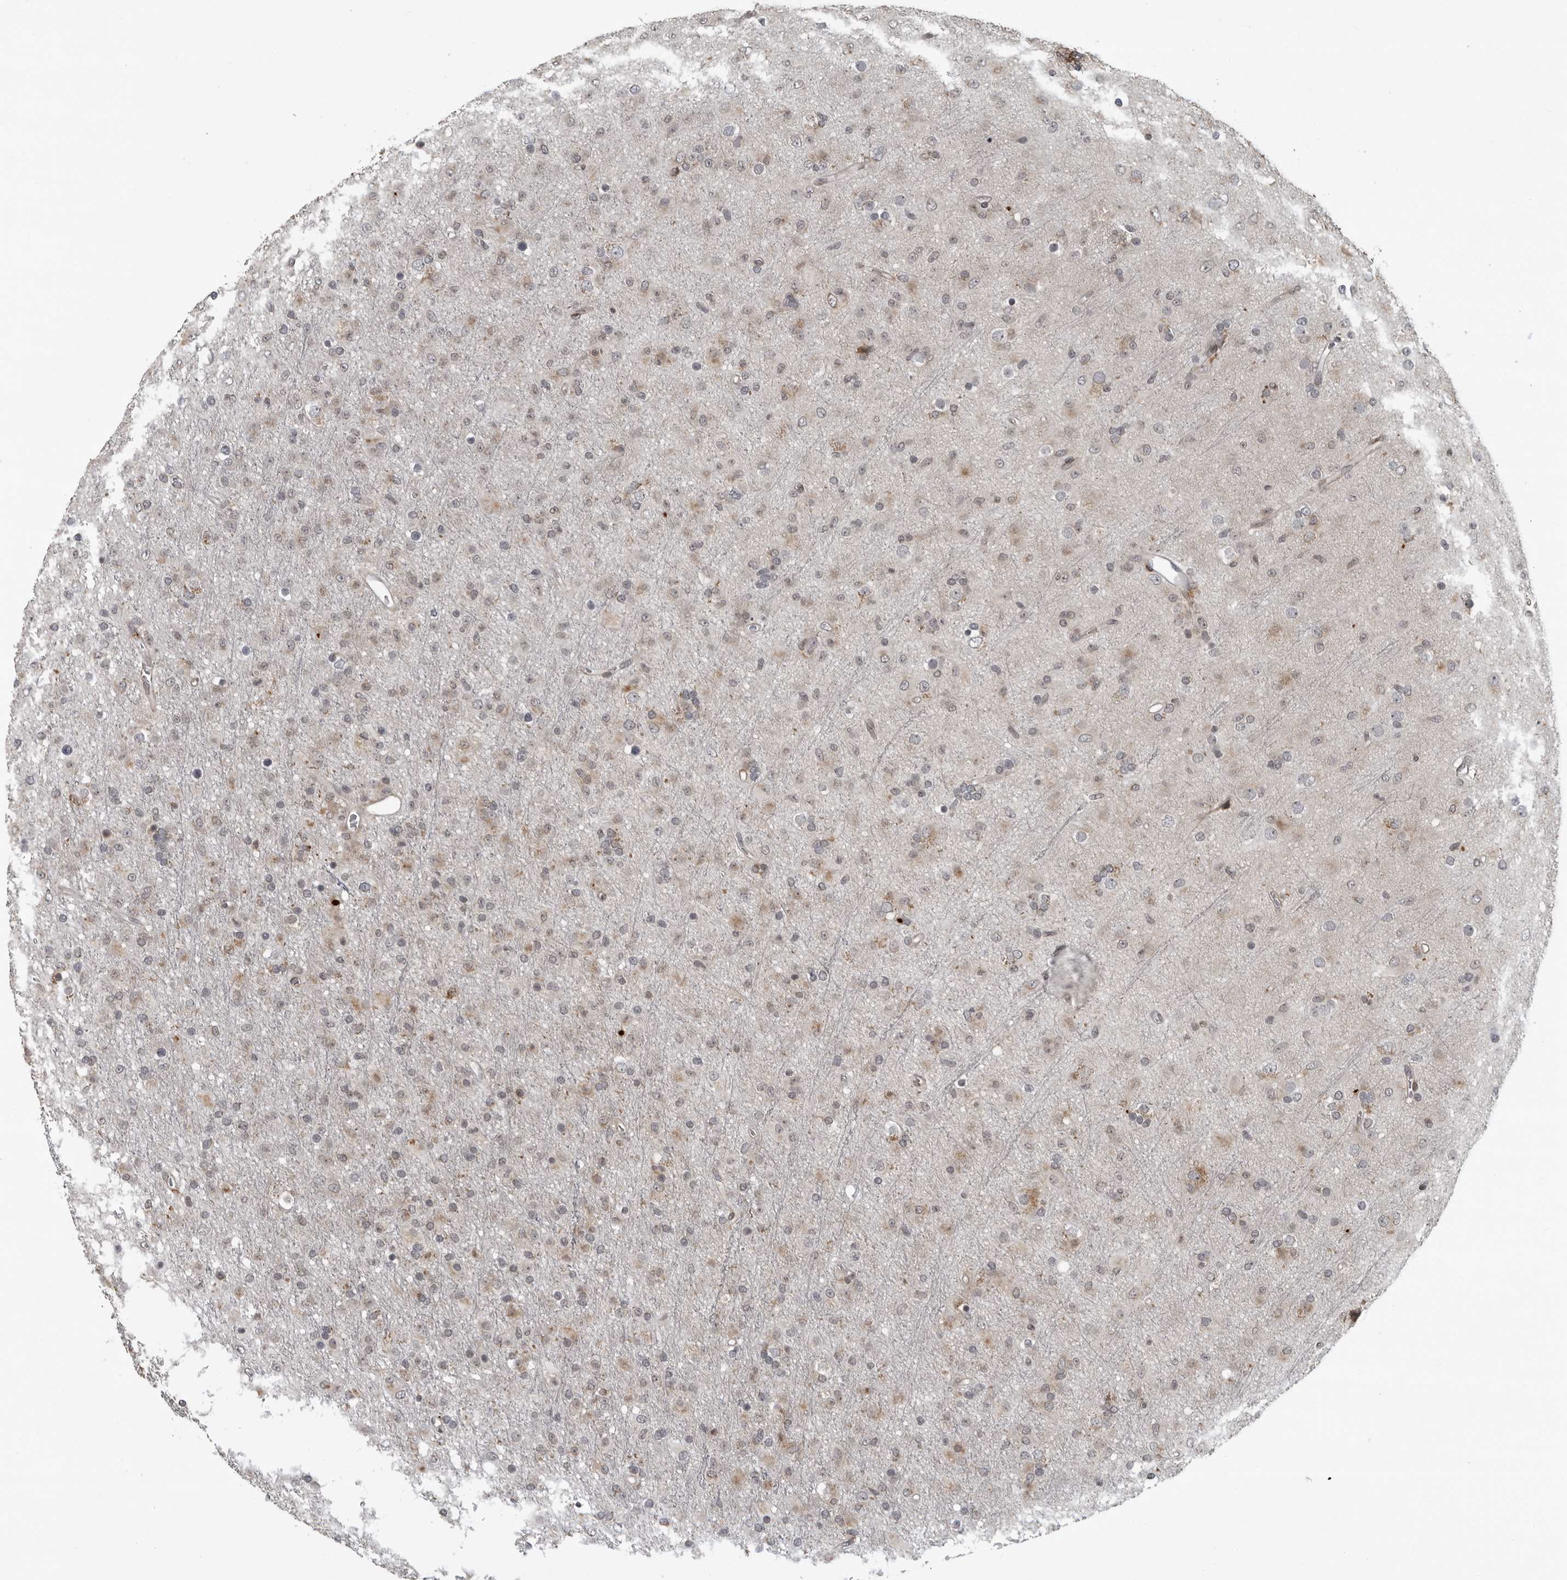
{"staining": {"intensity": "weak", "quantity": "25%-75%", "location": "nuclear"}, "tissue": "glioma", "cell_type": "Tumor cells", "image_type": "cancer", "snomed": [{"axis": "morphology", "description": "Glioma, malignant, Low grade"}, {"axis": "topography", "description": "Brain"}], "caption": "Malignant low-grade glioma was stained to show a protein in brown. There is low levels of weak nuclear expression in approximately 25%-75% of tumor cells.", "gene": "RTCA", "patient": {"sex": "male", "age": 65}}